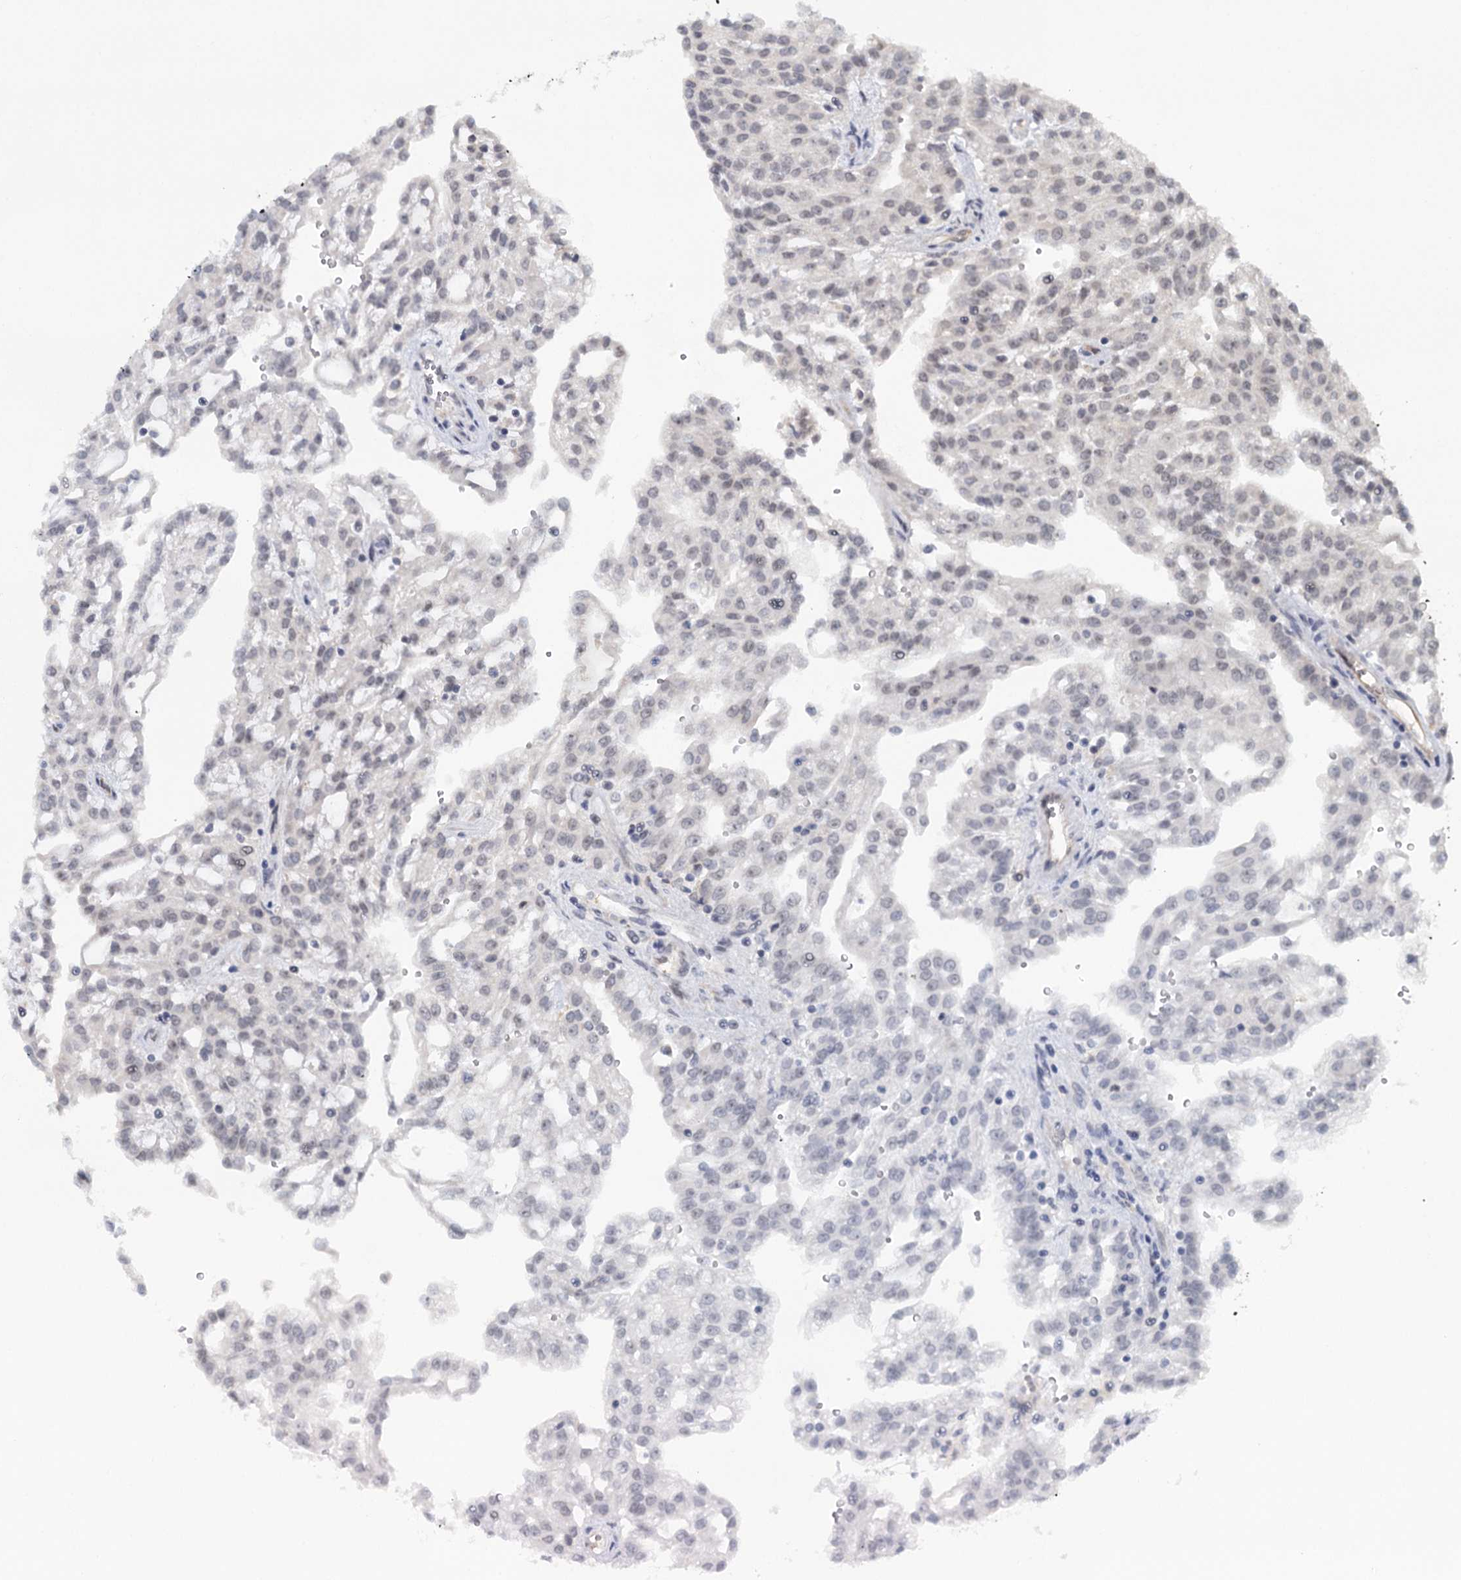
{"staining": {"intensity": "negative", "quantity": "none", "location": "none"}, "tissue": "renal cancer", "cell_type": "Tumor cells", "image_type": "cancer", "snomed": [{"axis": "morphology", "description": "Adenocarcinoma, NOS"}, {"axis": "topography", "description": "Kidney"}], "caption": "This is an IHC image of renal cancer (adenocarcinoma). There is no staining in tumor cells.", "gene": "C1D", "patient": {"sex": "male", "age": 63}}